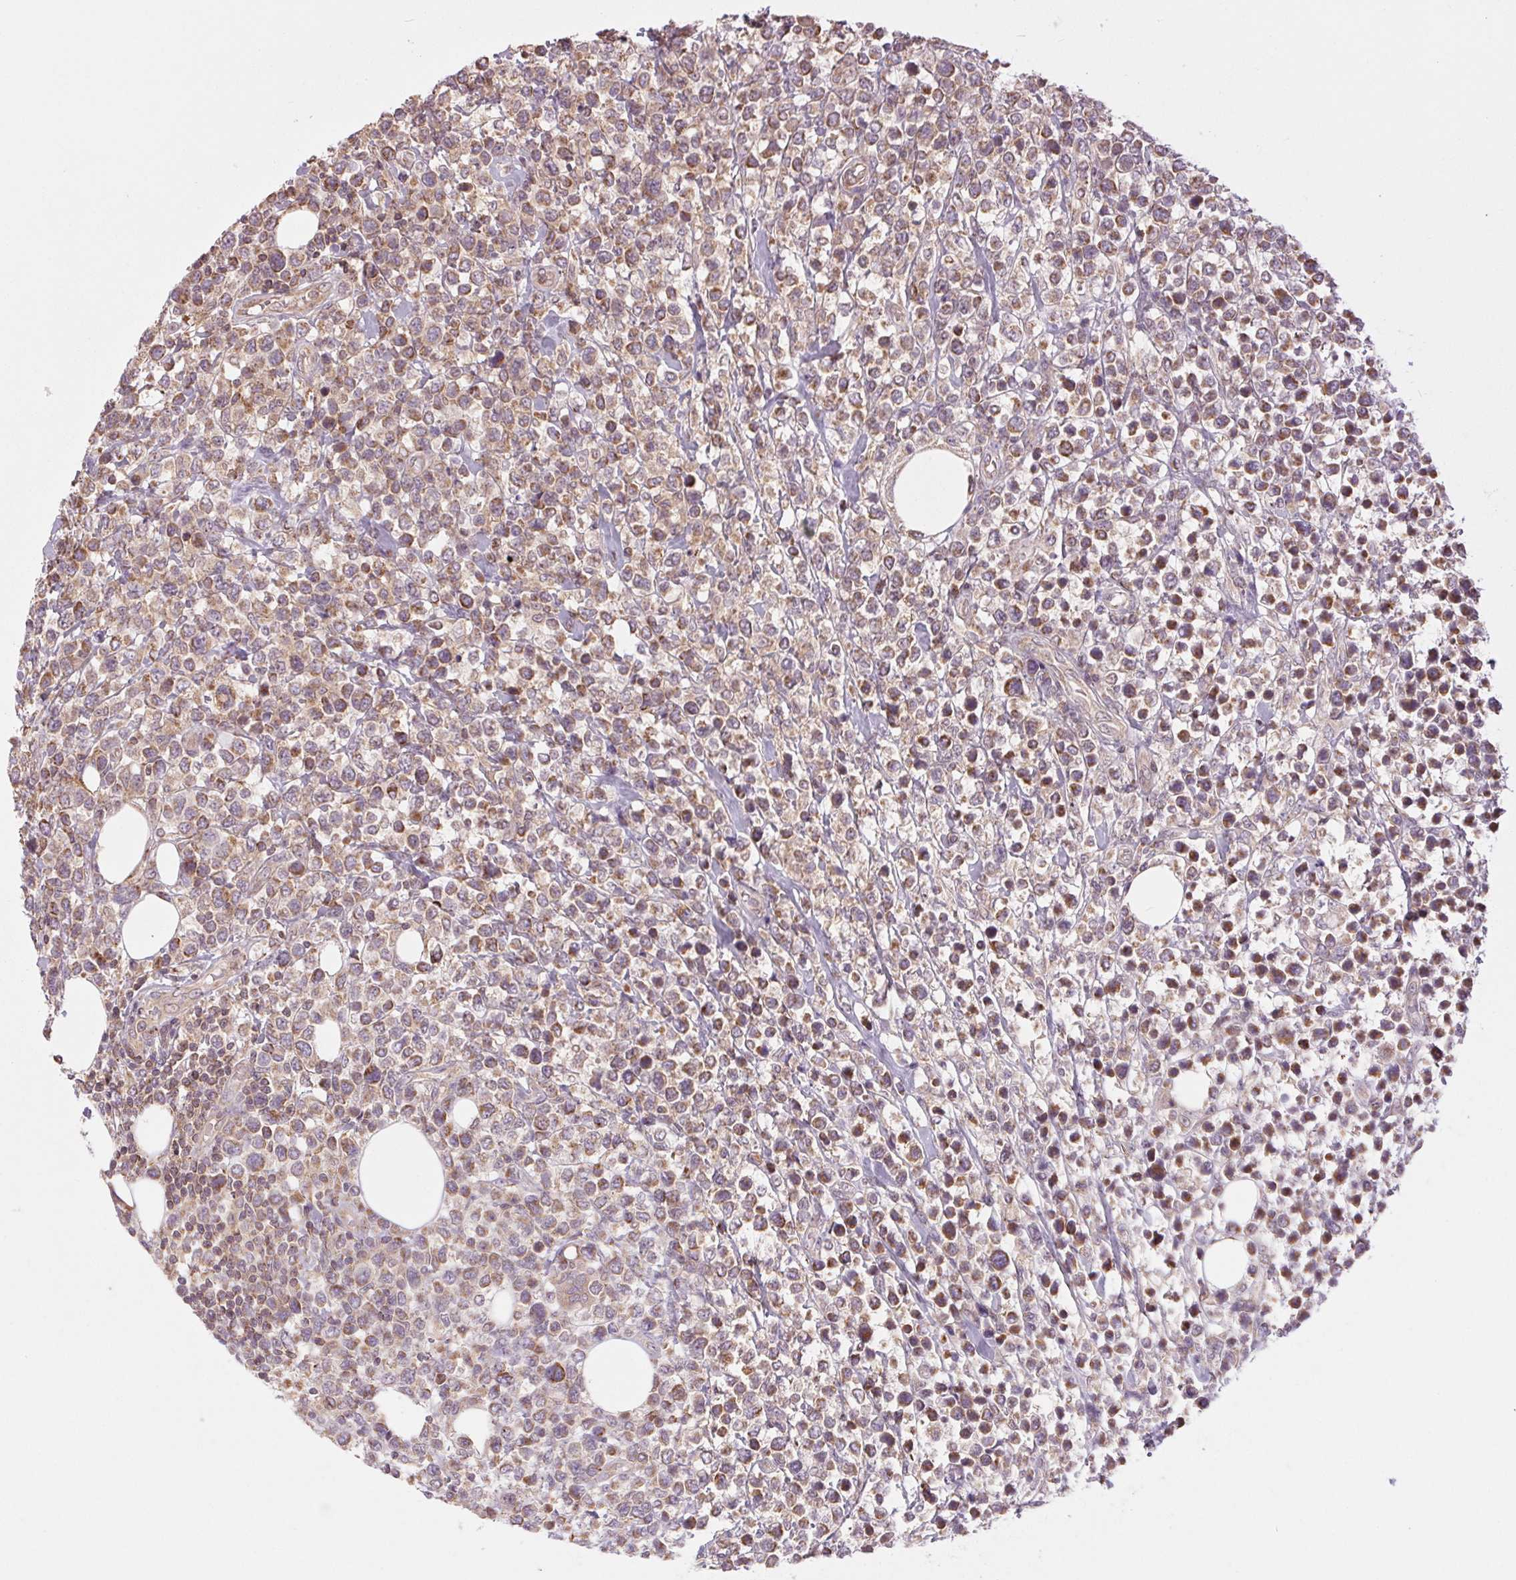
{"staining": {"intensity": "weak", "quantity": ">75%", "location": "cytoplasmic/membranous"}, "tissue": "lymphoma", "cell_type": "Tumor cells", "image_type": "cancer", "snomed": [{"axis": "morphology", "description": "Malignant lymphoma, non-Hodgkin's type, High grade"}, {"axis": "topography", "description": "Soft tissue"}], "caption": "IHC photomicrograph of neoplastic tissue: high-grade malignant lymphoma, non-Hodgkin's type stained using IHC displays low levels of weak protein expression localized specifically in the cytoplasmic/membranous of tumor cells, appearing as a cytoplasmic/membranous brown color.", "gene": "MAP3K5", "patient": {"sex": "female", "age": 56}}